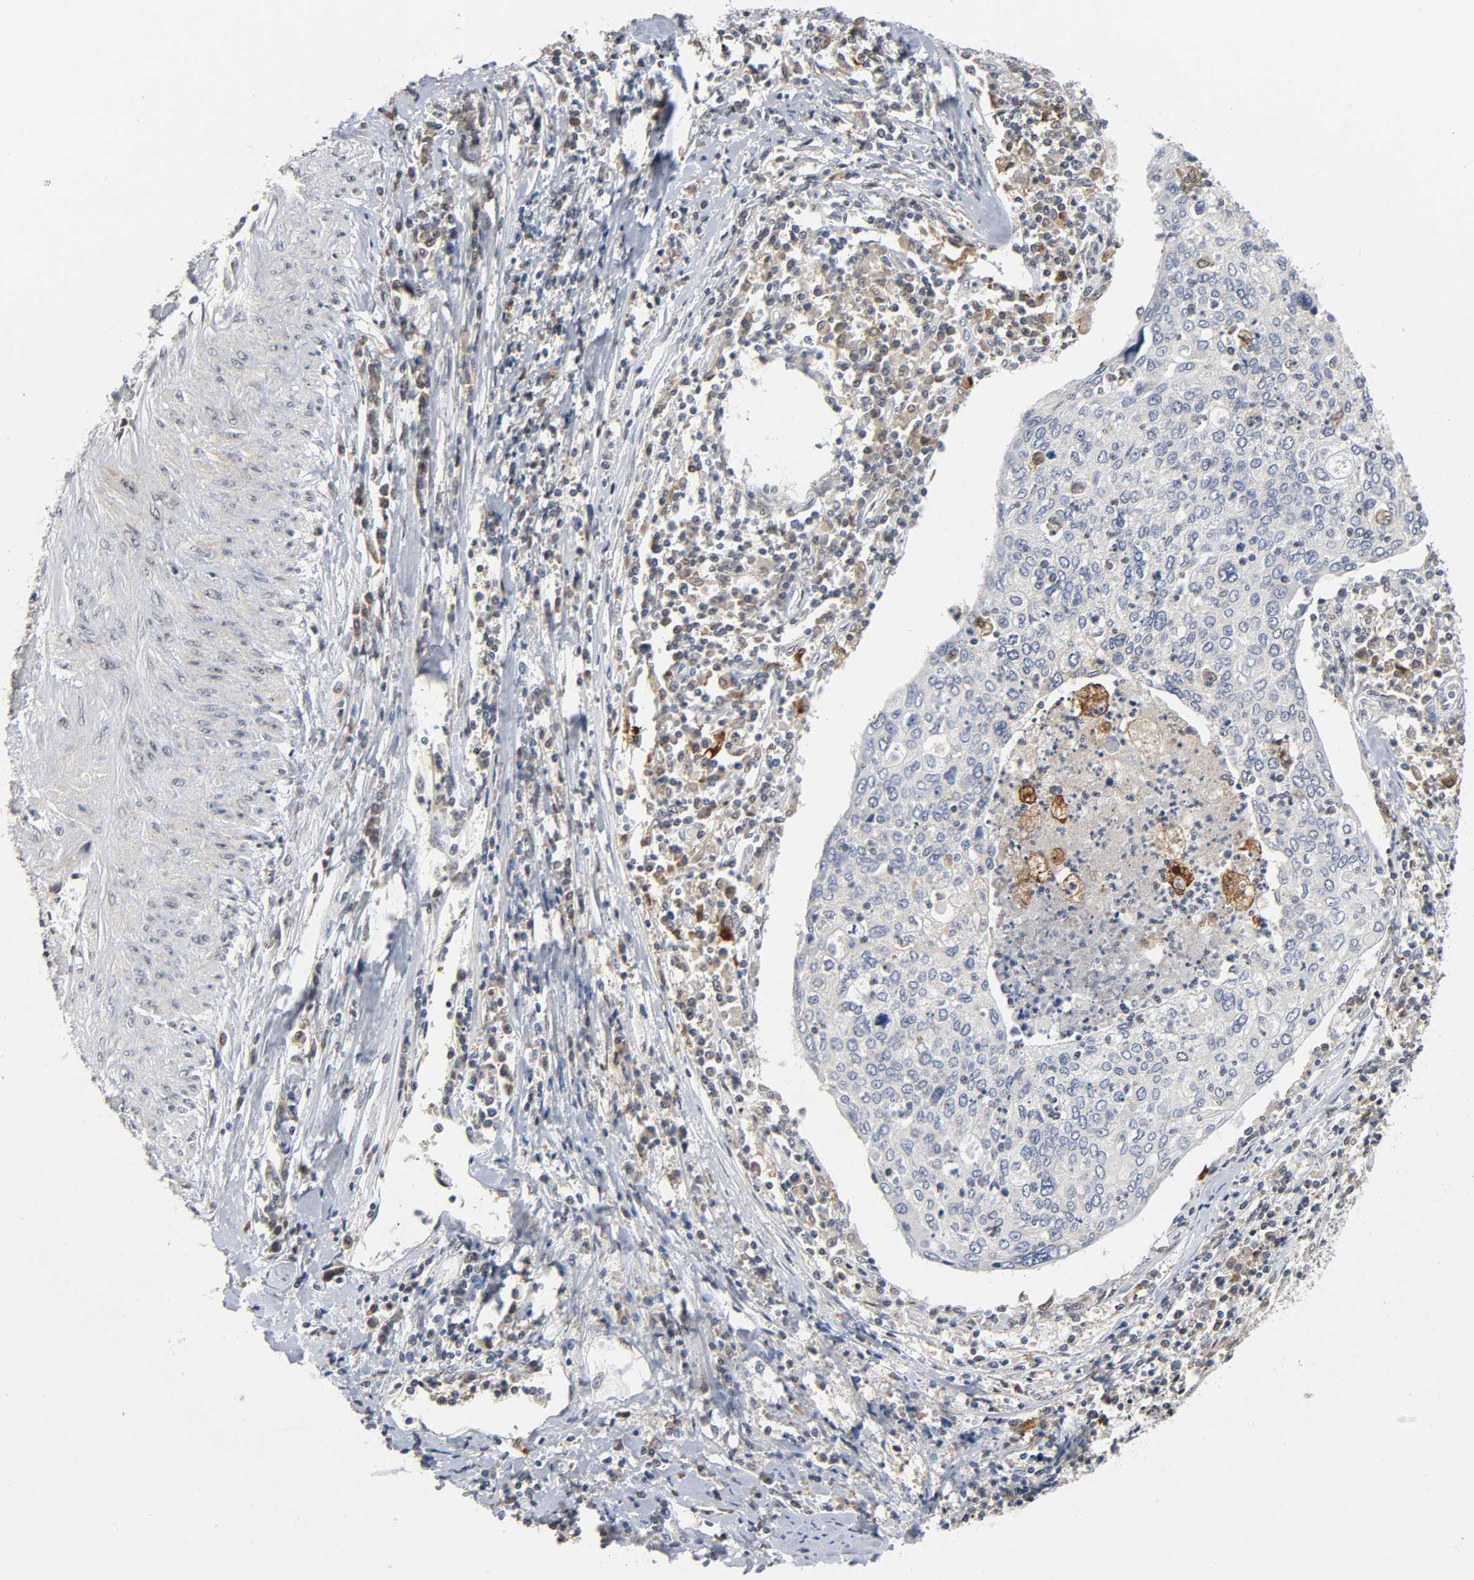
{"staining": {"intensity": "negative", "quantity": "none", "location": "none"}, "tissue": "cervical cancer", "cell_type": "Tumor cells", "image_type": "cancer", "snomed": [{"axis": "morphology", "description": "Squamous cell carcinoma, NOS"}, {"axis": "topography", "description": "Cervix"}], "caption": "Immunohistochemical staining of cervical cancer displays no significant expression in tumor cells.", "gene": "KAT2B", "patient": {"sex": "female", "age": 40}}